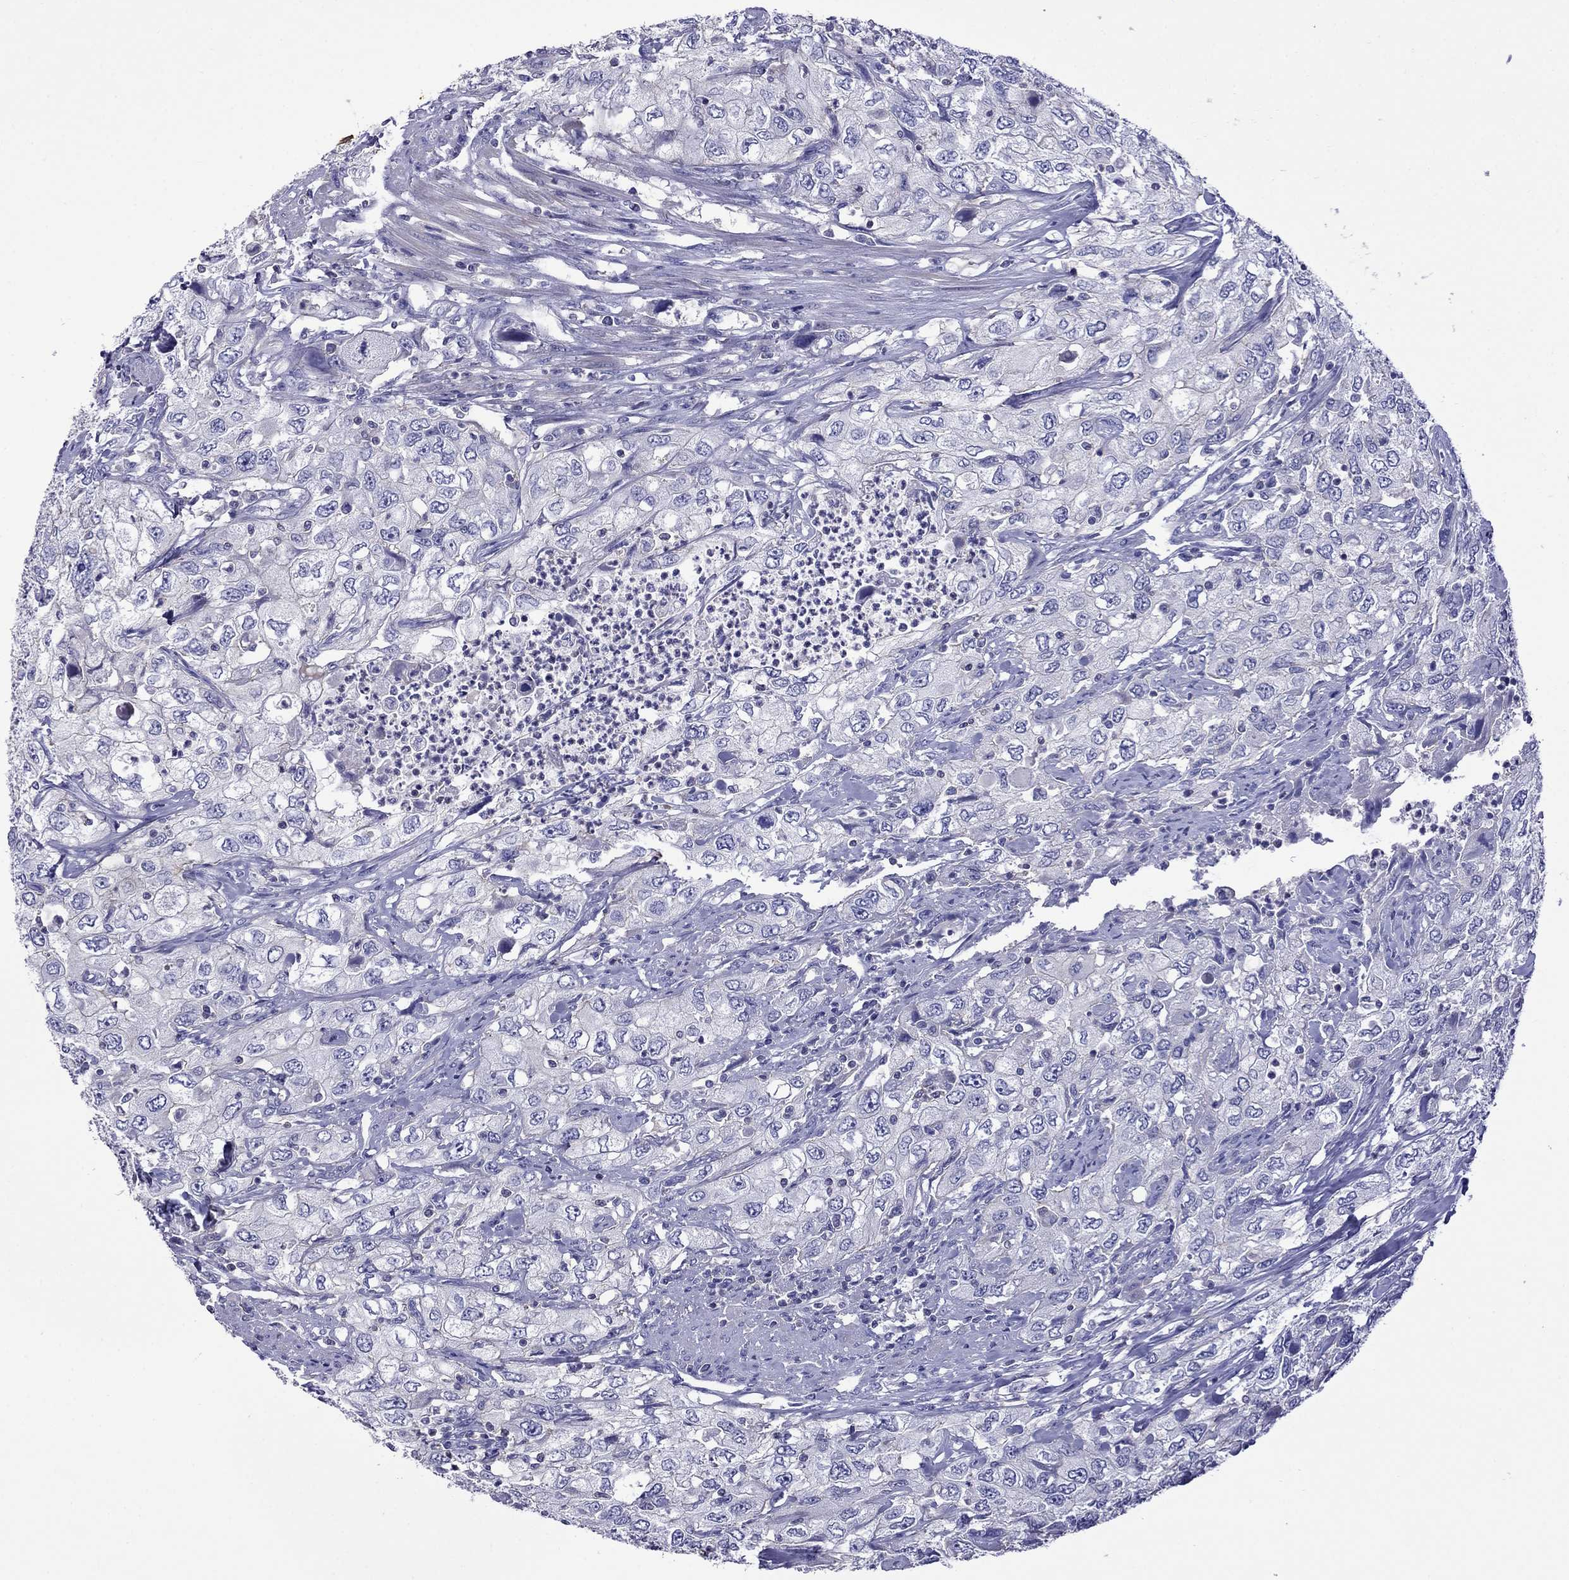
{"staining": {"intensity": "negative", "quantity": "none", "location": "none"}, "tissue": "urothelial cancer", "cell_type": "Tumor cells", "image_type": "cancer", "snomed": [{"axis": "morphology", "description": "Urothelial carcinoma, High grade"}, {"axis": "topography", "description": "Urinary bladder"}], "caption": "High power microscopy histopathology image of an IHC histopathology image of urothelial cancer, revealing no significant staining in tumor cells.", "gene": "STAR", "patient": {"sex": "male", "age": 76}}